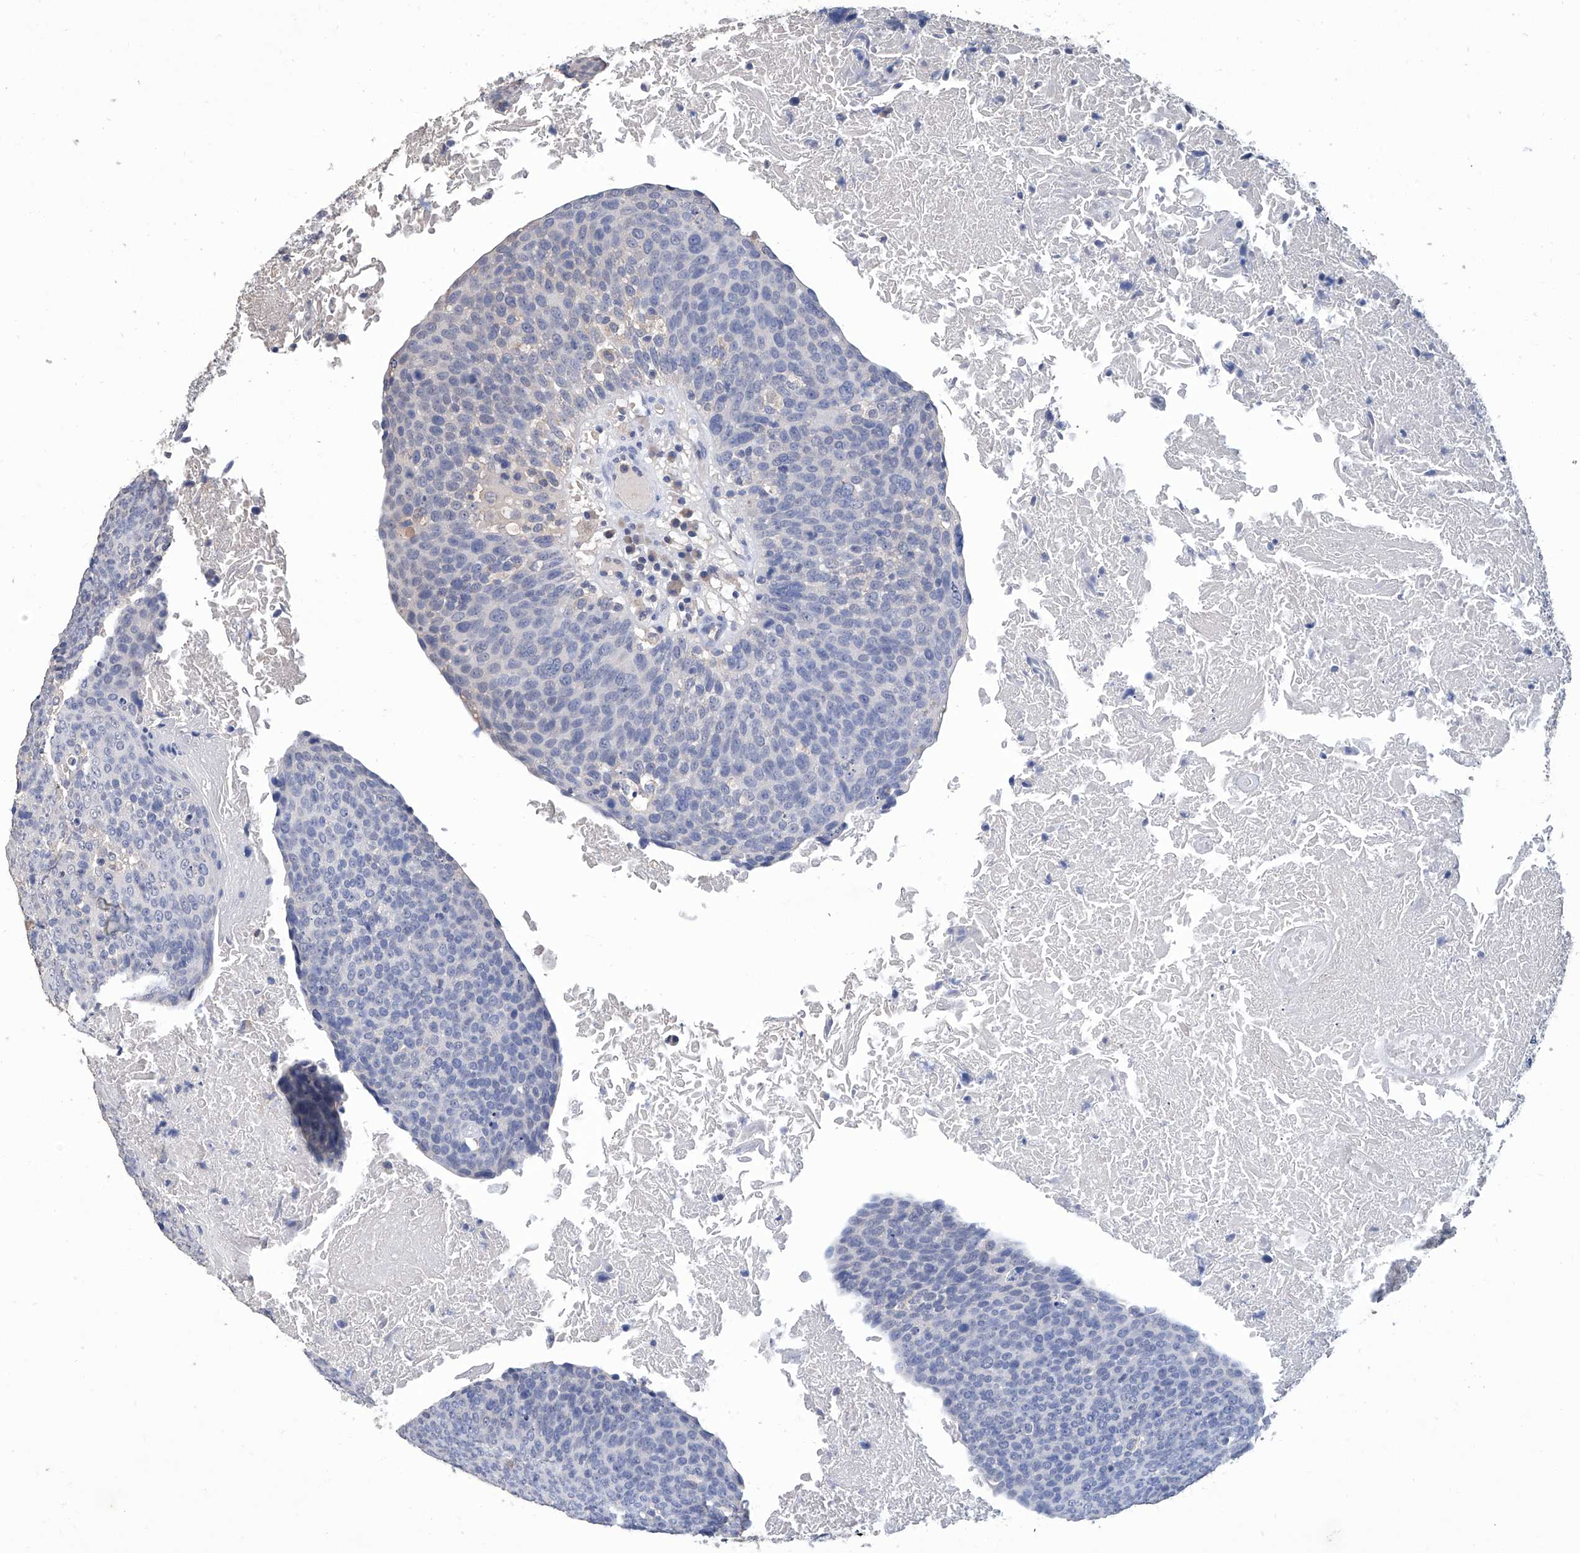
{"staining": {"intensity": "negative", "quantity": "none", "location": "none"}, "tissue": "head and neck cancer", "cell_type": "Tumor cells", "image_type": "cancer", "snomed": [{"axis": "morphology", "description": "Squamous cell carcinoma, NOS"}, {"axis": "morphology", "description": "Squamous cell carcinoma, metastatic, NOS"}, {"axis": "topography", "description": "Lymph node"}, {"axis": "topography", "description": "Head-Neck"}], "caption": "This is an immunohistochemistry histopathology image of human metastatic squamous cell carcinoma (head and neck). There is no positivity in tumor cells.", "gene": "GPT", "patient": {"sex": "male", "age": 62}}